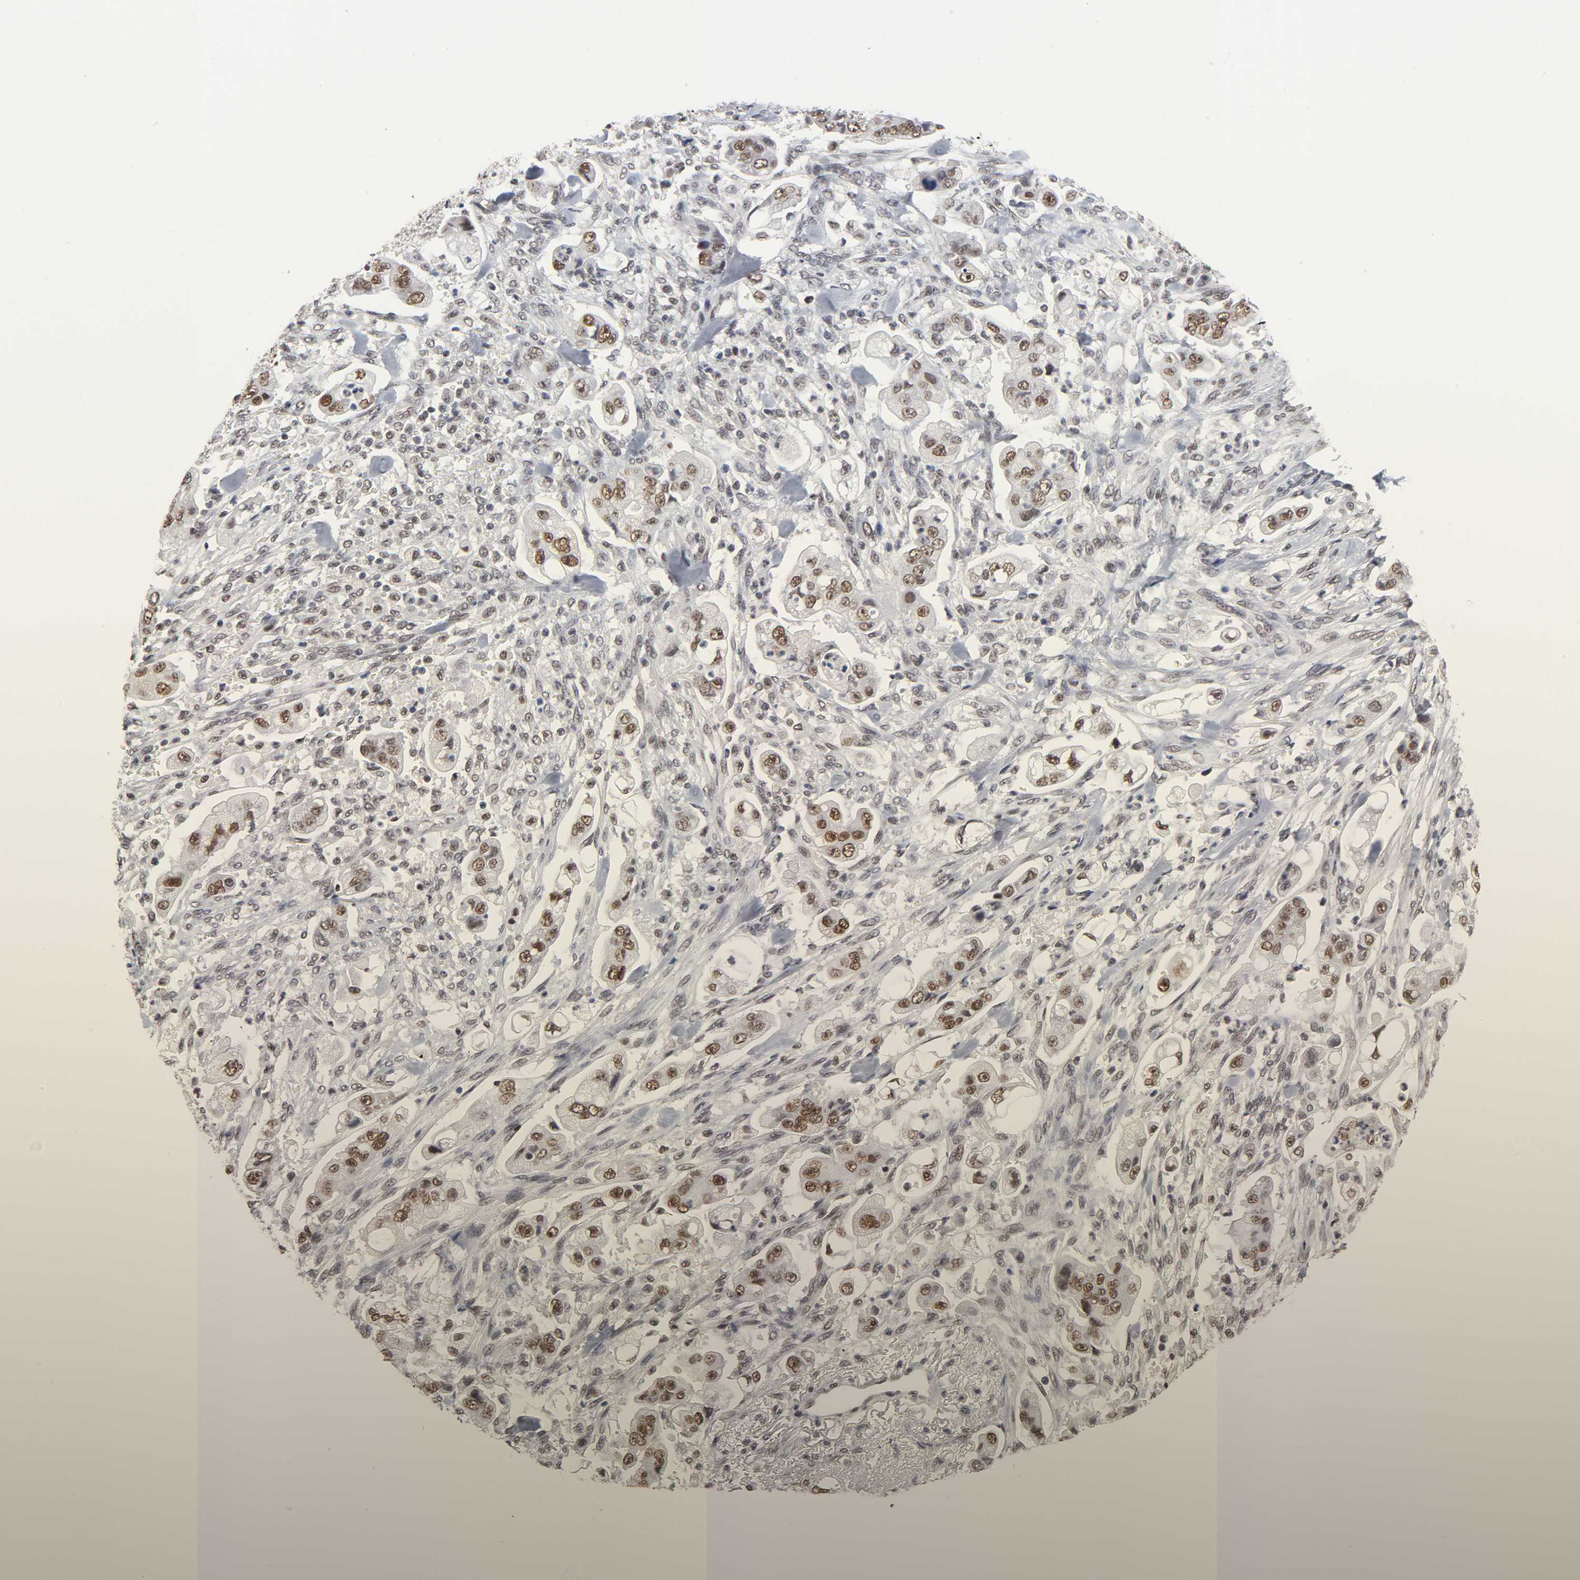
{"staining": {"intensity": "moderate", "quantity": ">75%", "location": "nuclear"}, "tissue": "stomach cancer", "cell_type": "Tumor cells", "image_type": "cancer", "snomed": [{"axis": "morphology", "description": "Adenocarcinoma, NOS"}, {"axis": "topography", "description": "Stomach"}], "caption": "A medium amount of moderate nuclear expression is present in about >75% of tumor cells in adenocarcinoma (stomach) tissue. Using DAB (3,3'-diaminobenzidine) (brown) and hematoxylin (blue) stains, captured at high magnification using brightfield microscopy.", "gene": "TRIM33", "patient": {"sex": "male", "age": 62}}